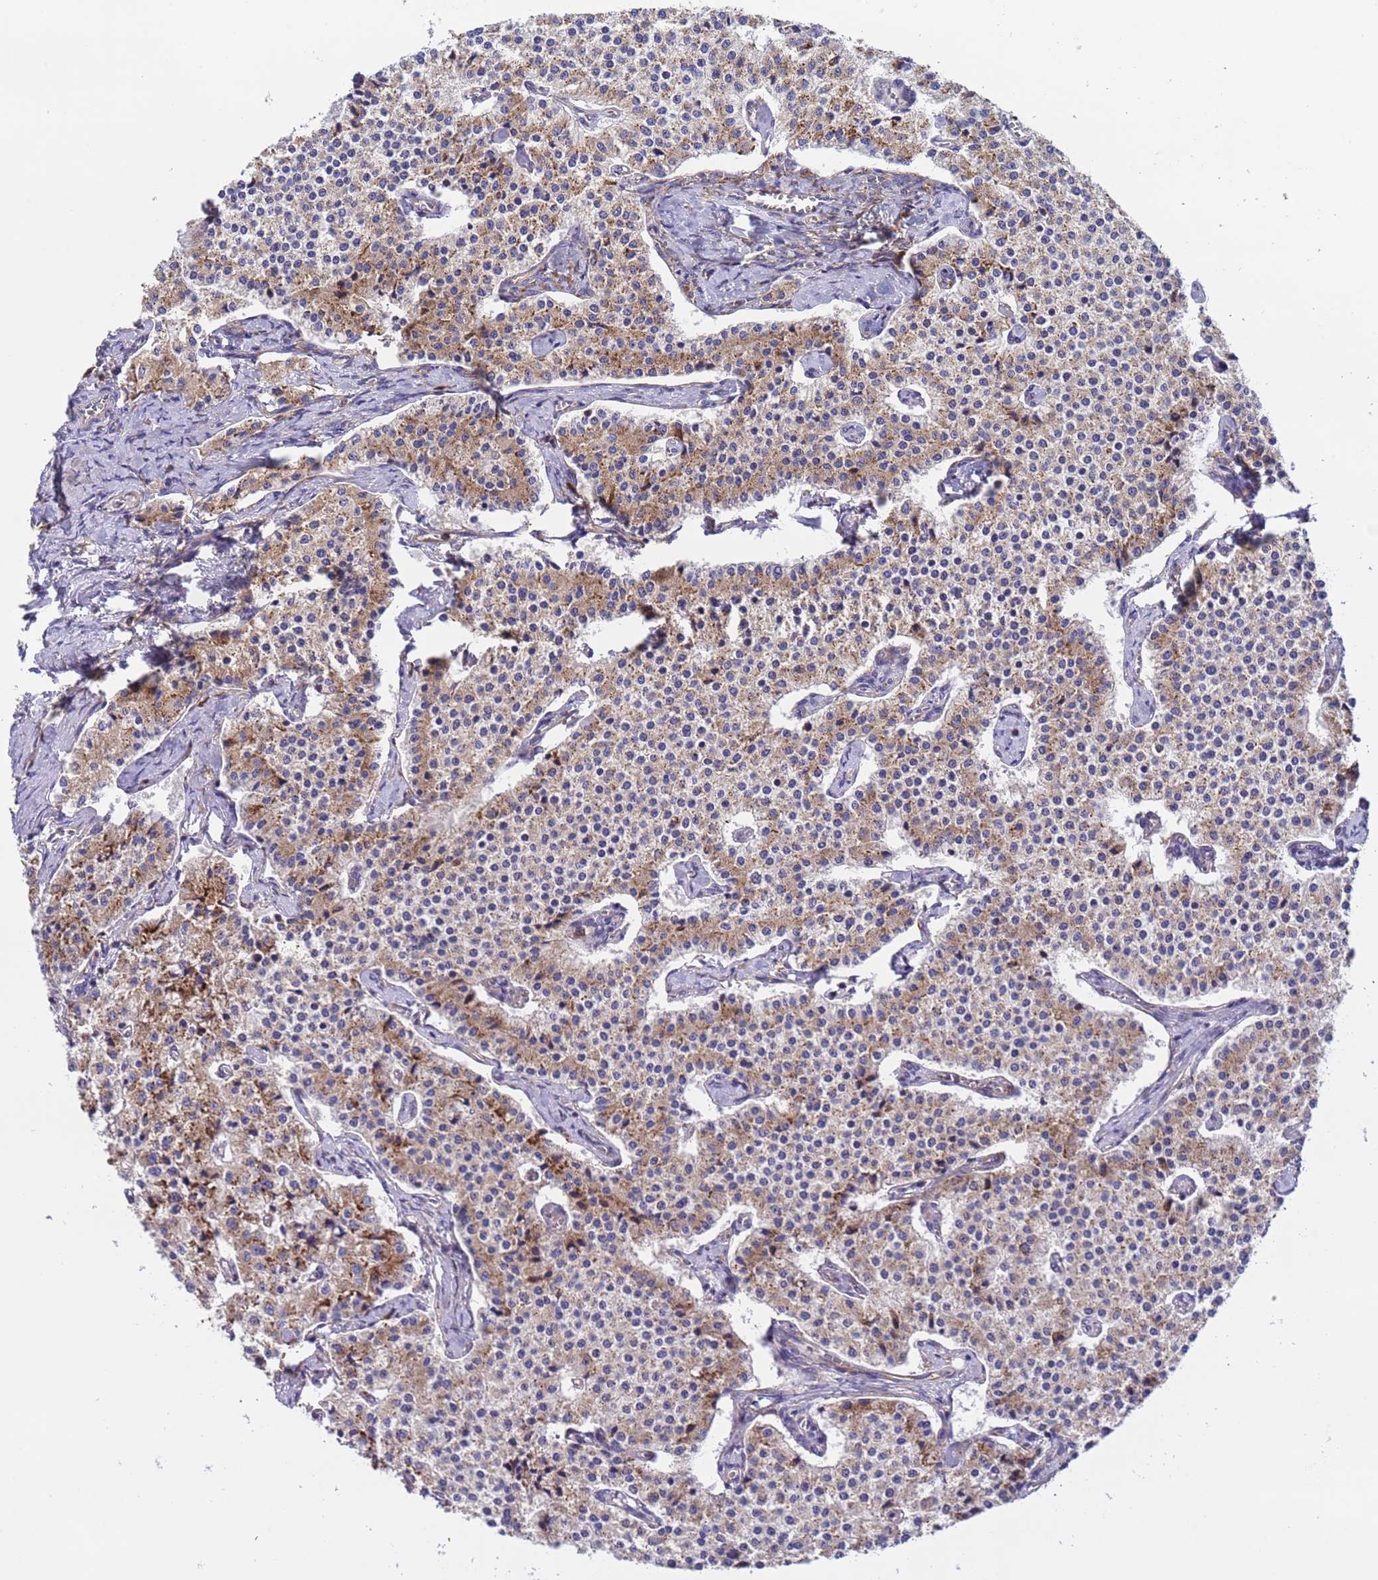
{"staining": {"intensity": "moderate", "quantity": "25%-75%", "location": "cytoplasmic/membranous"}, "tissue": "carcinoid", "cell_type": "Tumor cells", "image_type": "cancer", "snomed": [{"axis": "morphology", "description": "Carcinoid, malignant, NOS"}, {"axis": "topography", "description": "Colon"}], "caption": "Moderate cytoplasmic/membranous protein positivity is seen in approximately 25%-75% of tumor cells in carcinoid.", "gene": "RPL36", "patient": {"sex": "female", "age": 52}}